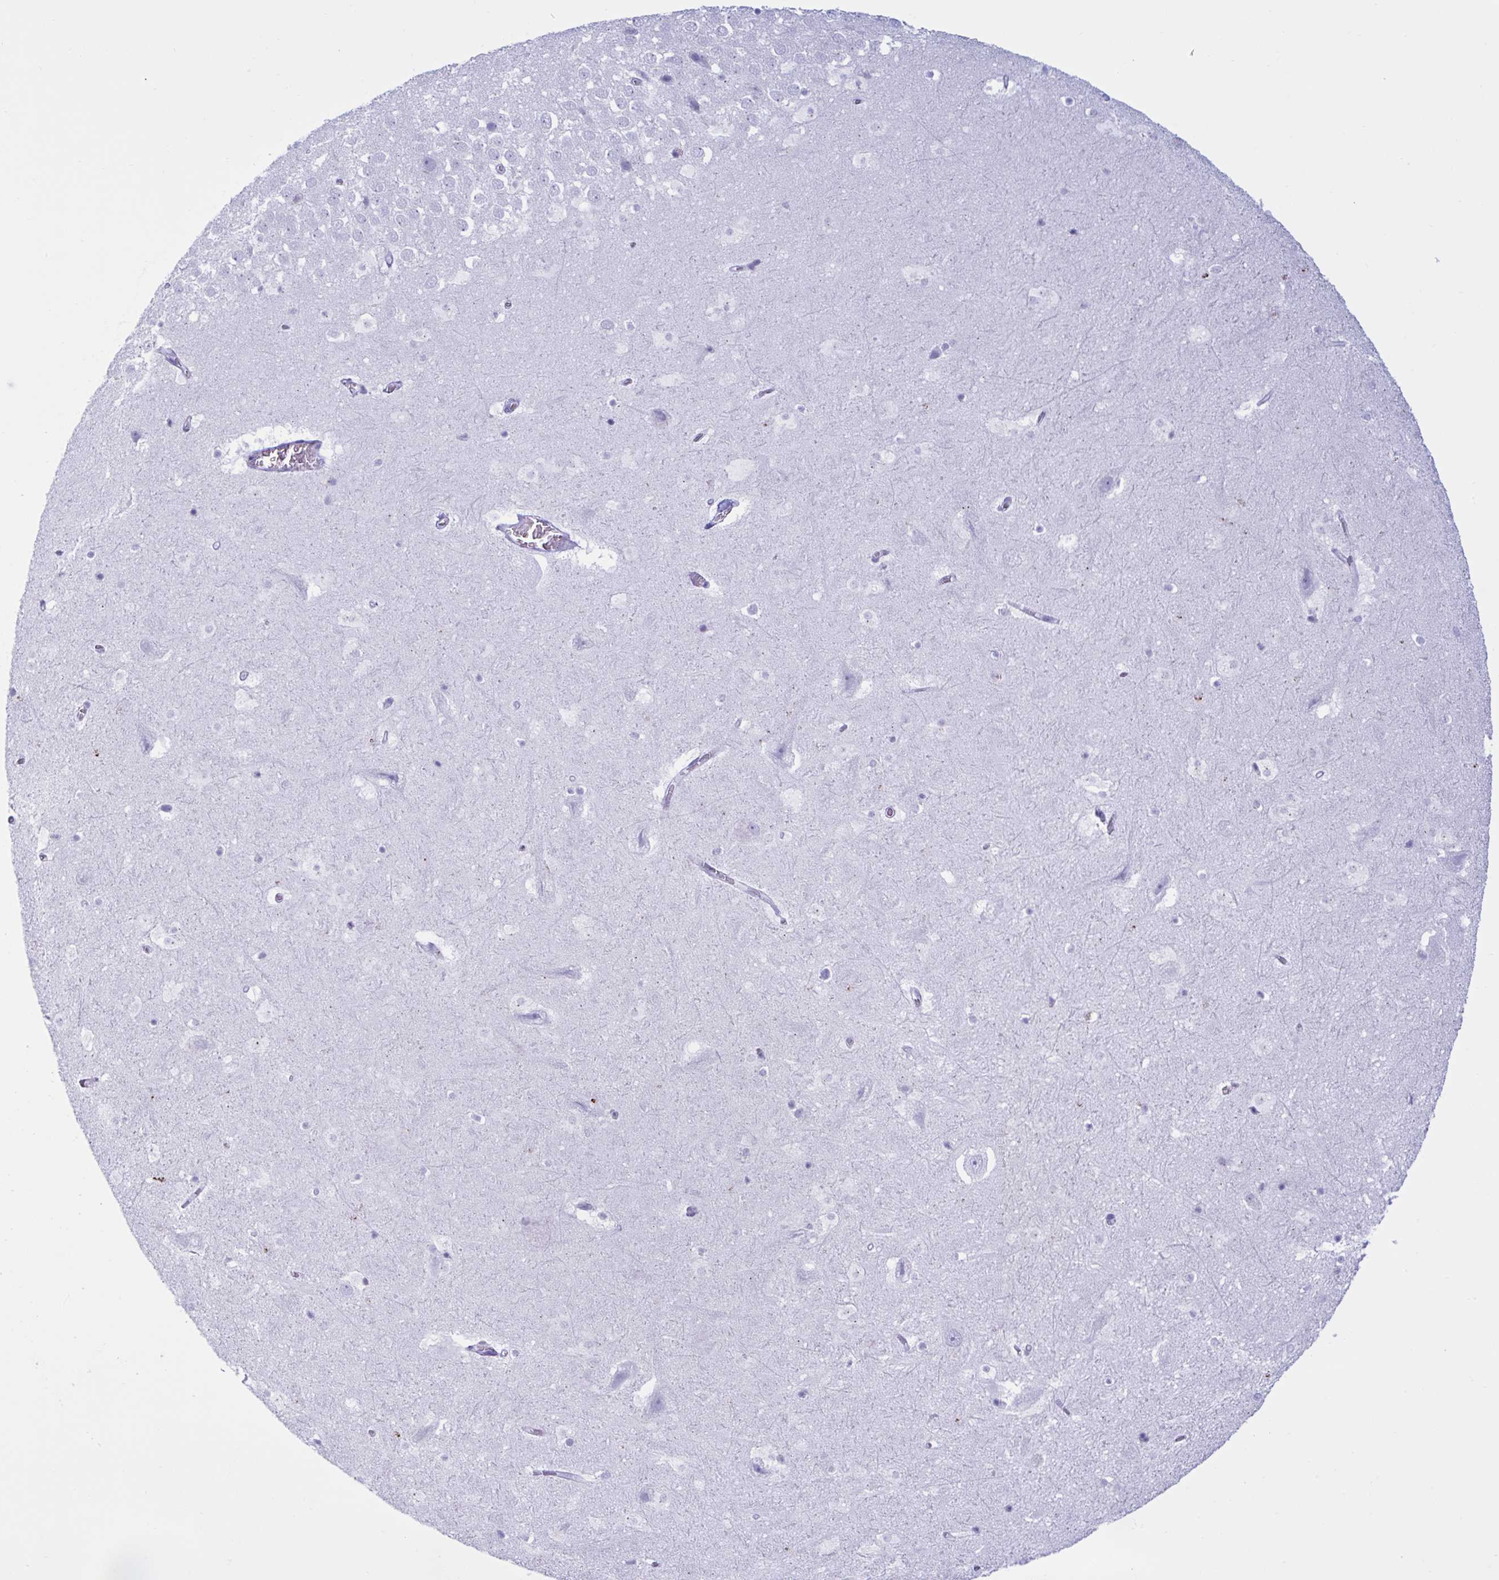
{"staining": {"intensity": "negative", "quantity": "none", "location": "none"}, "tissue": "hippocampus", "cell_type": "Glial cells", "image_type": "normal", "snomed": [{"axis": "morphology", "description": "Normal tissue, NOS"}, {"axis": "topography", "description": "Hippocampus"}], "caption": "Hippocampus stained for a protein using IHC exhibits no expression glial cells.", "gene": "MRGPRG", "patient": {"sex": "female", "age": 42}}